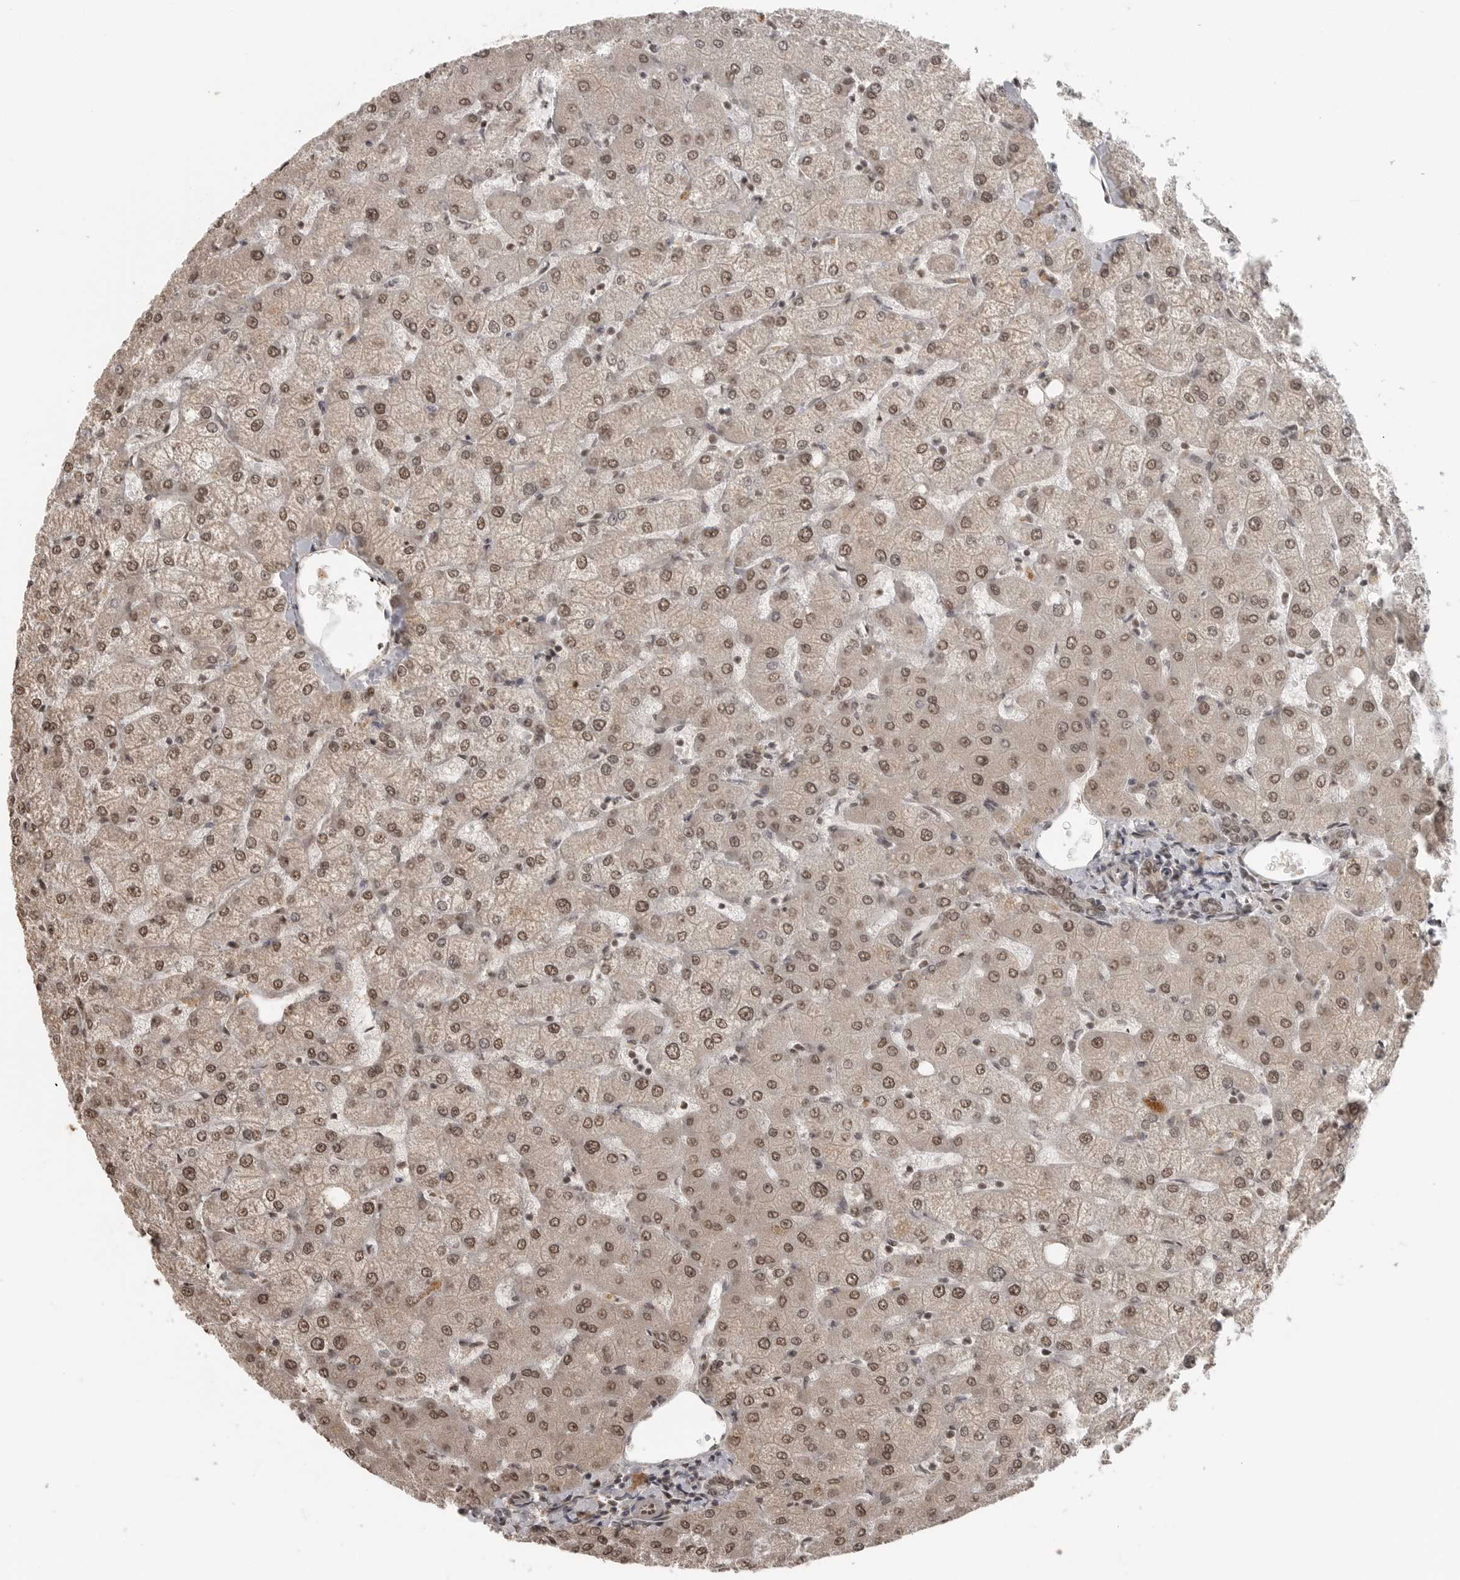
{"staining": {"intensity": "weak", "quantity": ">75%", "location": "nuclear"}, "tissue": "liver", "cell_type": "Cholangiocytes", "image_type": "normal", "snomed": [{"axis": "morphology", "description": "Normal tissue, NOS"}, {"axis": "topography", "description": "Liver"}], "caption": "High-magnification brightfield microscopy of benign liver stained with DAB (brown) and counterstained with hematoxylin (blue). cholangiocytes exhibit weak nuclear positivity is appreciated in about>75% of cells.", "gene": "CLOCK", "patient": {"sex": "female", "age": 54}}